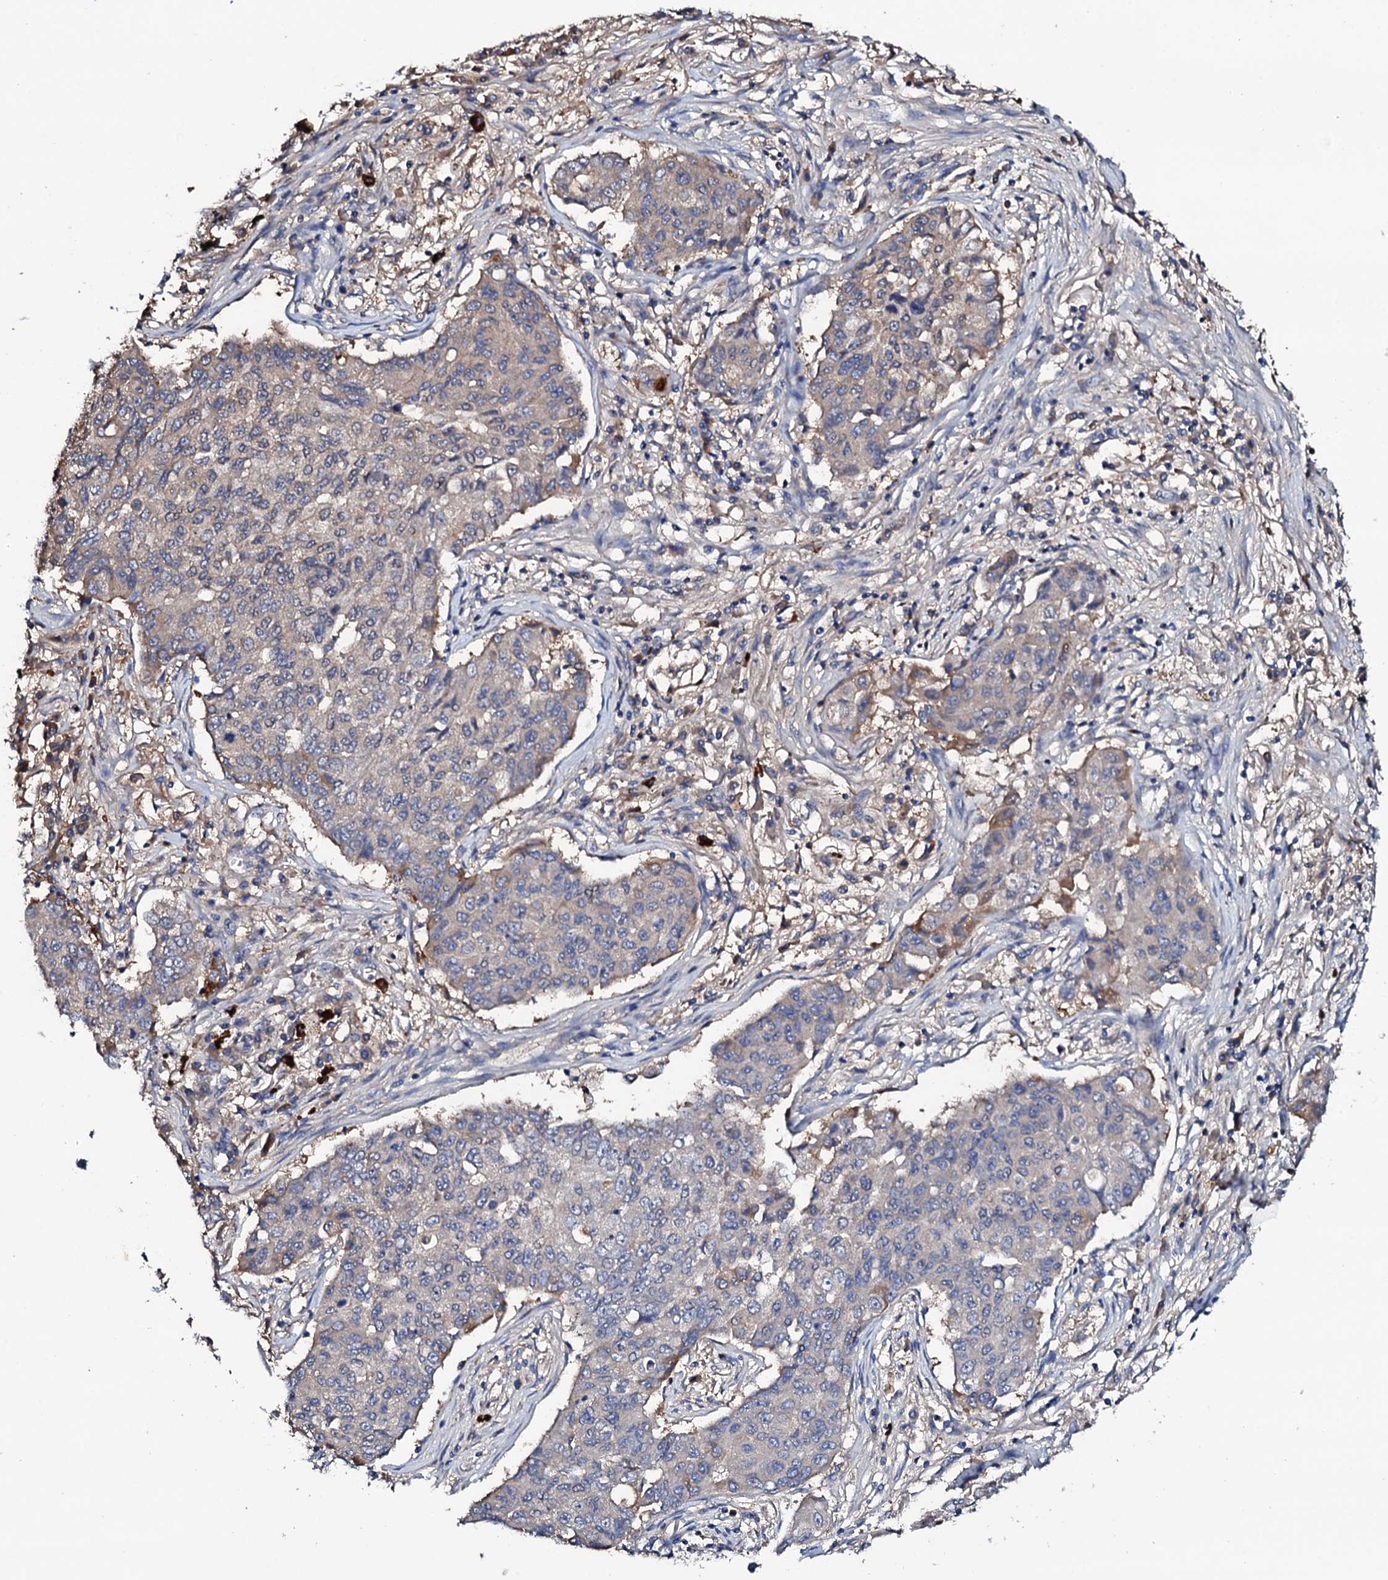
{"staining": {"intensity": "negative", "quantity": "none", "location": "none"}, "tissue": "lung cancer", "cell_type": "Tumor cells", "image_type": "cancer", "snomed": [{"axis": "morphology", "description": "Squamous cell carcinoma, NOS"}, {"axis": "topography", "description": "Lung"}], "caption": "A high-resolution micrograph shows immunohistochemistry staining of squamous cell carcinoma (lung), which exhibits no significant positivity in tumor cells.", "gene": "TCAF2", "patient": {"sex": "male", "age": 74}}